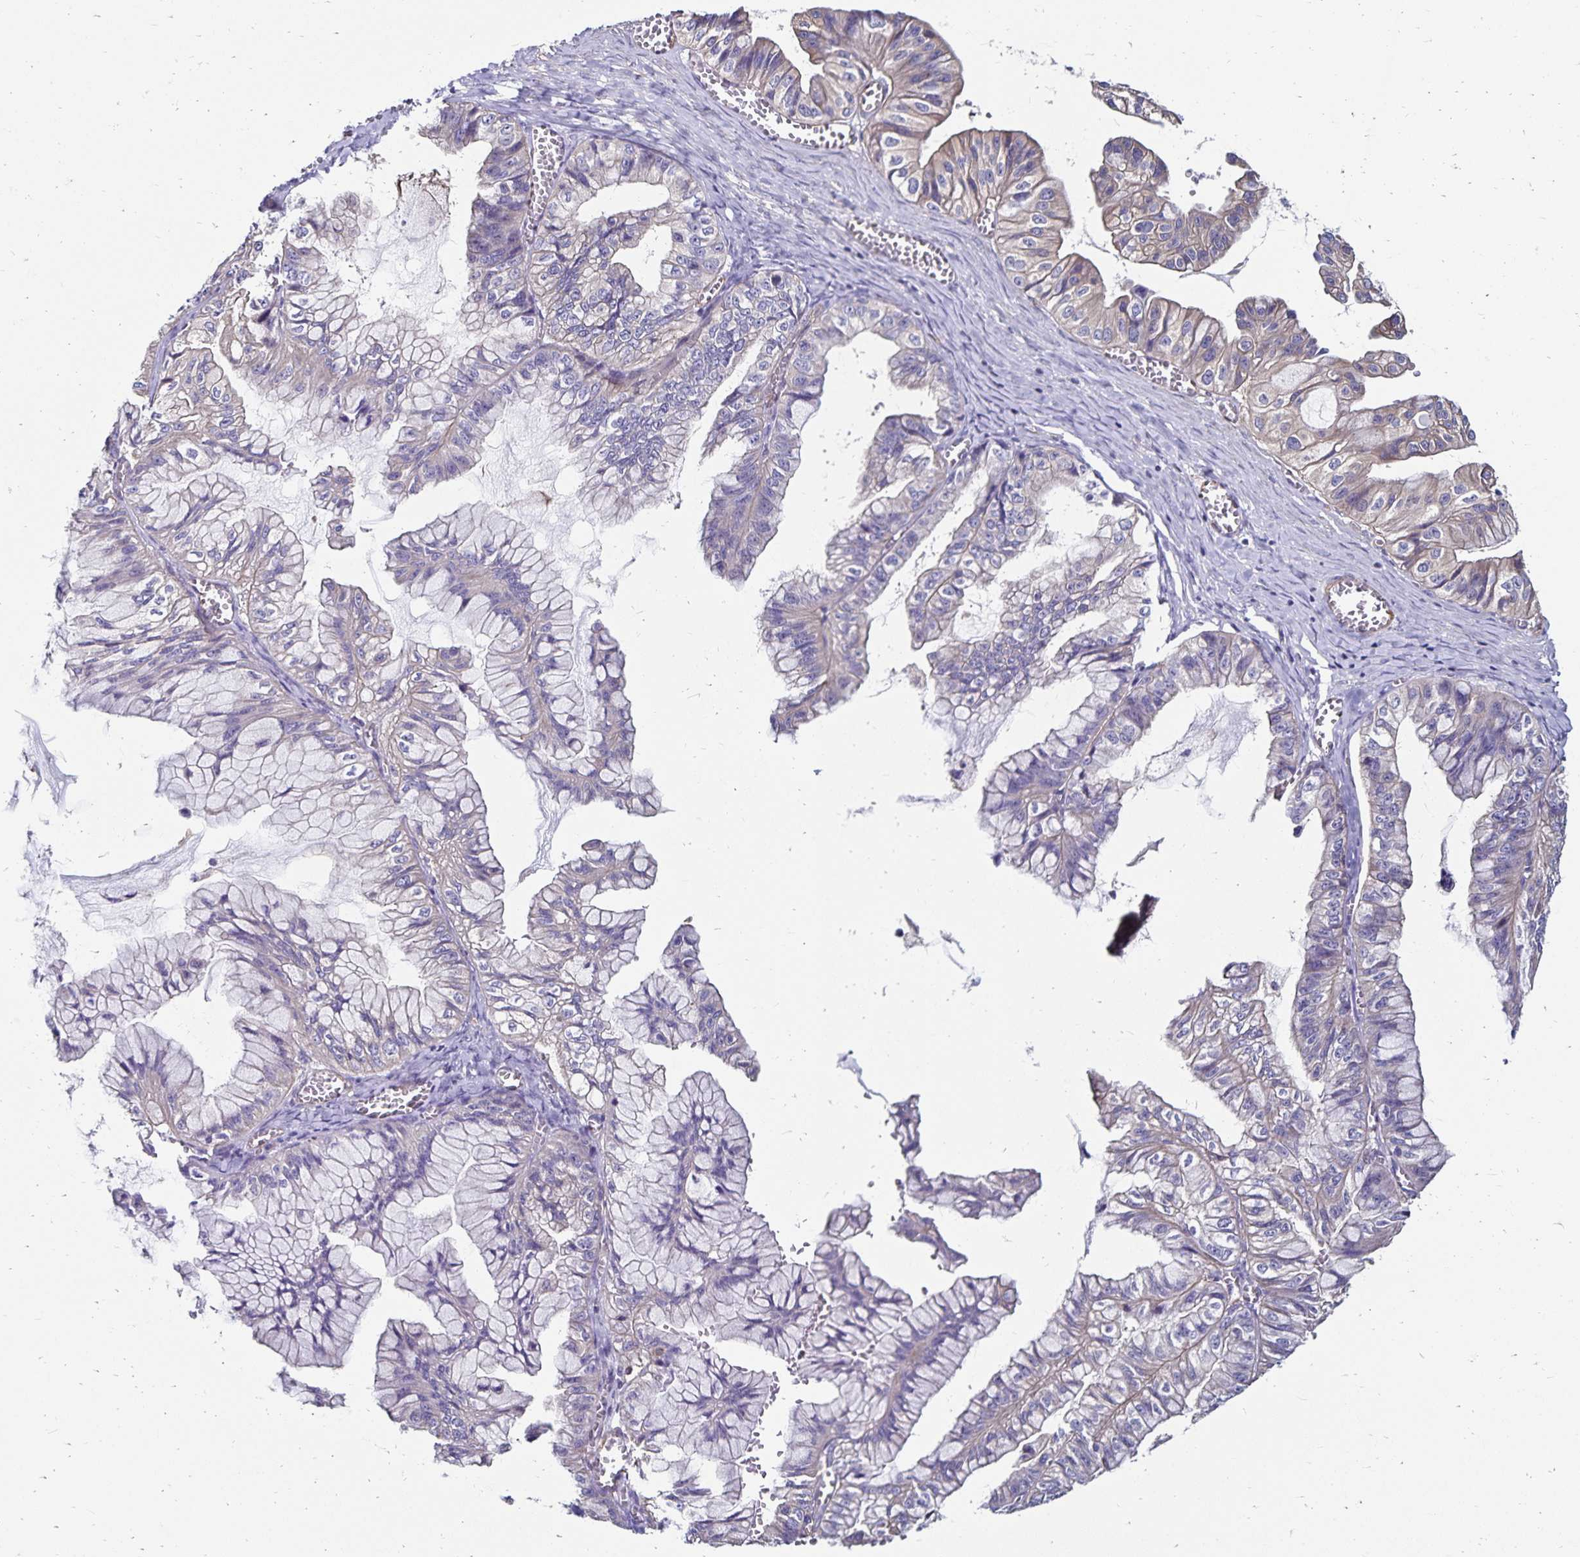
{"staining": {"intensity": "weak", "quantity": "<25%", "location": "cytoplasmic/membranous"}, "tissue": "ovarian cancer", "cell_type": "Tumor cells", "image_type": "cancer", "snomed": [{"axis": "morphology", "description": "Cystadenocarcinoma, mucinous, NOS"}, {"axis": "topography", "description": "Ovary"}], "caption": "The IHC photomicrograph has no significant expression in tumor cells of ovarian cancer tissue. Brightfield microscopy of immunohistochemistry stained with DAB (brown) and hematoxylin (blue), captured at high magnification.", "gene": "RPRML", "patient": {"sex": "female", "age": 72}}